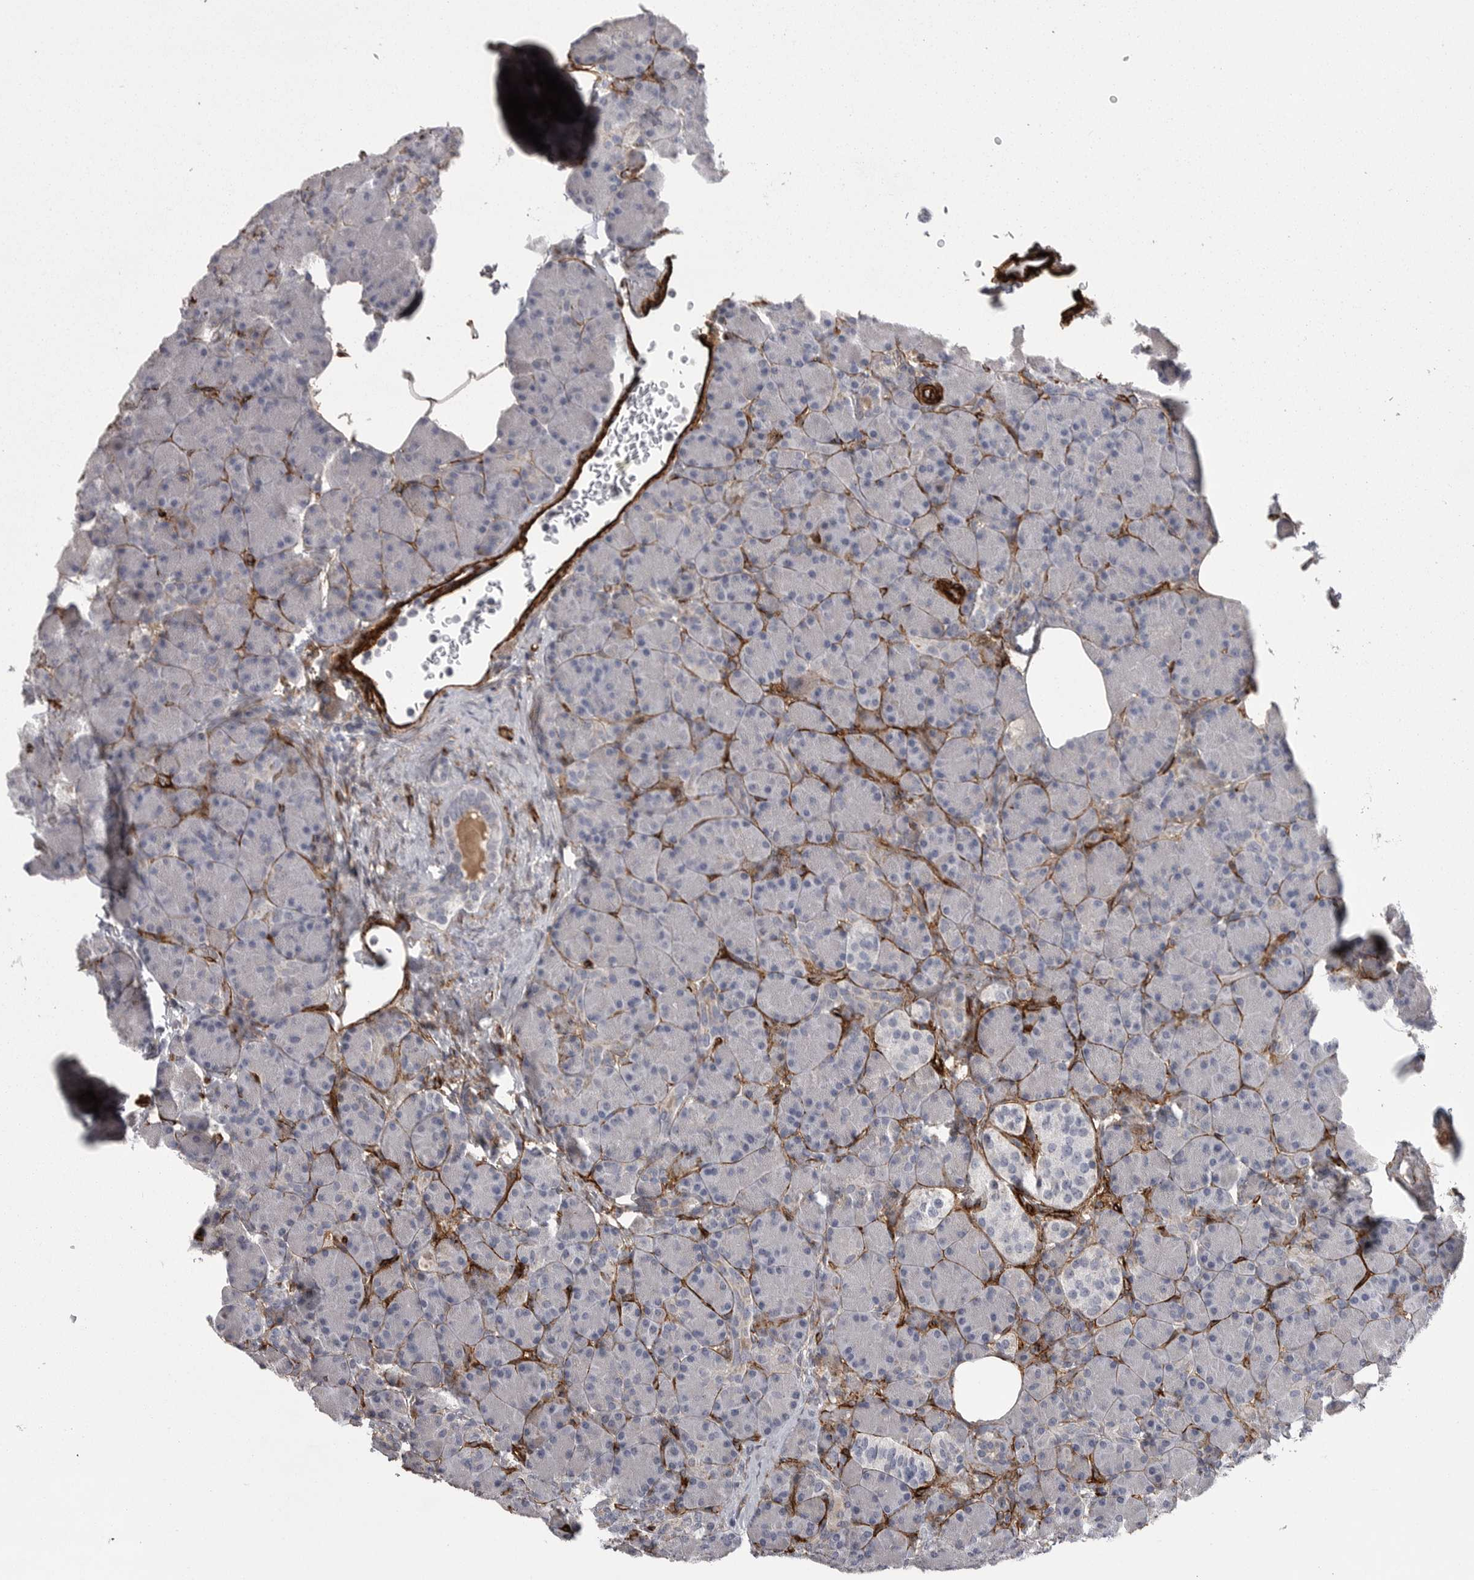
{"staining": {"intensity": "negative", "quantity": "none", "location": "none"}, "tissue": "pancreas", "cell_type": "Exocrine glandular cells", "image_type": "normal", "snomed": [{"axis": "morphology", "description": "Normal tissue, NOS"}, {"axis": "topography", "description": "Pancreas"}], "caption": "Immunohistochemical staining of unremarkable human pancreas reveals no significant expression in exocrine glandular cells.", "gene": "AOC3", "patient": {"sex": "female", "age": 43}}